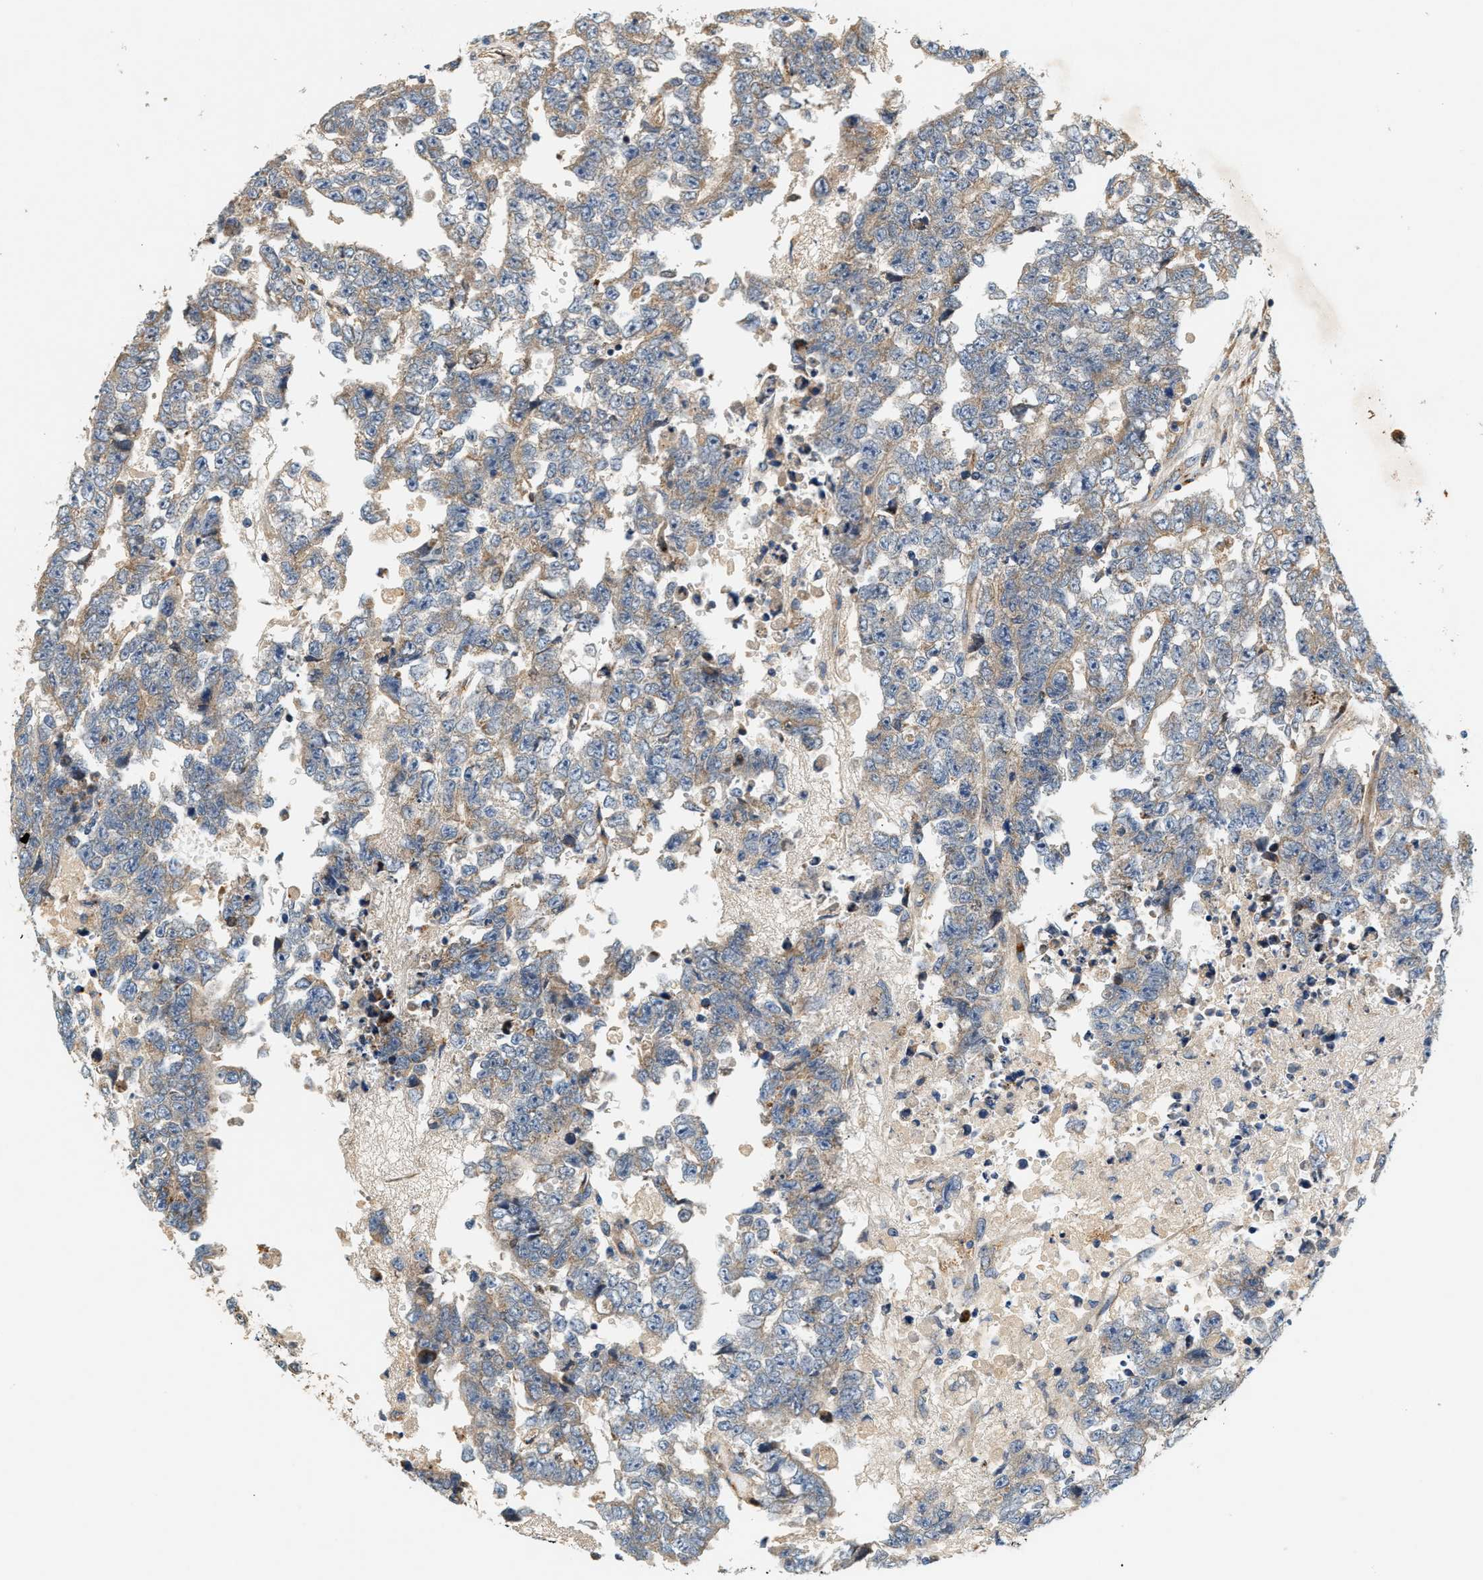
{"staining": {"intensity": "weak", "quantity": "25%-75%", "location": "cytoplasmic/membranous"}, "tissue": "testis cancer", "cell_type": "Tumor cells", "image_type": "cancer", "snomed": [{"axis": "morphology", "description": "Carcinoma, Embryonal, NOS"}, {"axis": "topography", "description": "Testis"}], "caption": "There is low levels of weak cytoplasmic/membranous staining in tumor cells of testis embryonal carcinoma, as demonstrated by immunohistochemical staining (brown color).", "gene": "DUSP10", "patient": {"sex": "male", "age": 25}}